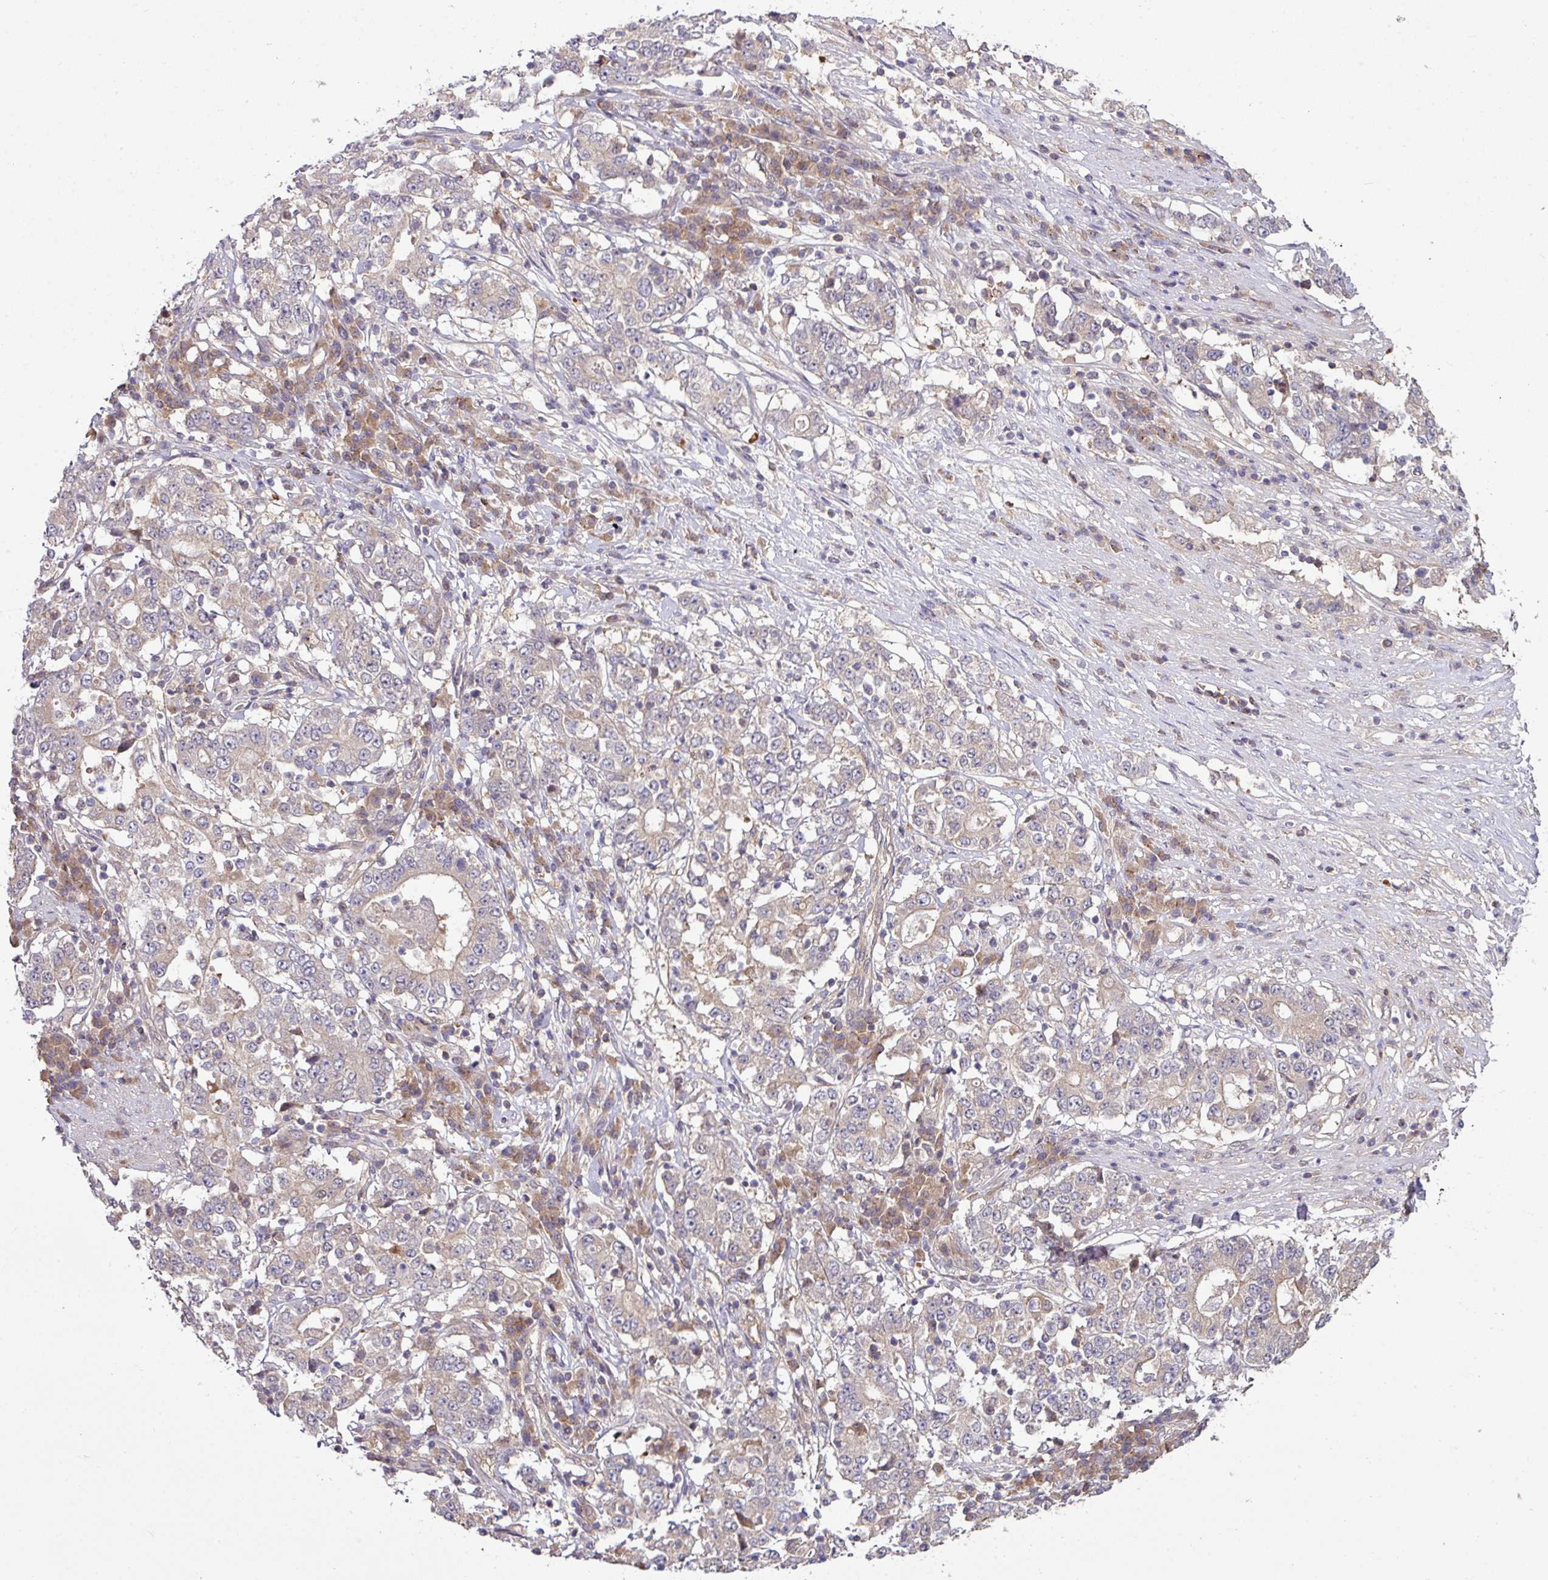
{"staining": {"intensity": "weak", "quantity": "<25%", "location": "cytoplasmic/membranous"}, "tissue": "stomach cancer", "cell_type": "Tumor cells", "image_type": "cancer", "snomed": [{"axis": "morphology", "description": "Adenocarcinoma, NOS"}, {"axis": "topography", "description": "Stomach"}], "caption": "Immunohistochemistry (IHC) photomicrograph of neoplastic tissue: human stomach cancer (adenocarcinoma) stained with DAB (3,3'-diaminobenzidine) demonstrates no significant protein positivity in tumor cells. (DAB IHC visualized using brightfield microscopy, high magnification).", "gene": "SLAMF6", "patient": {"sex": "male", "age": 59}}